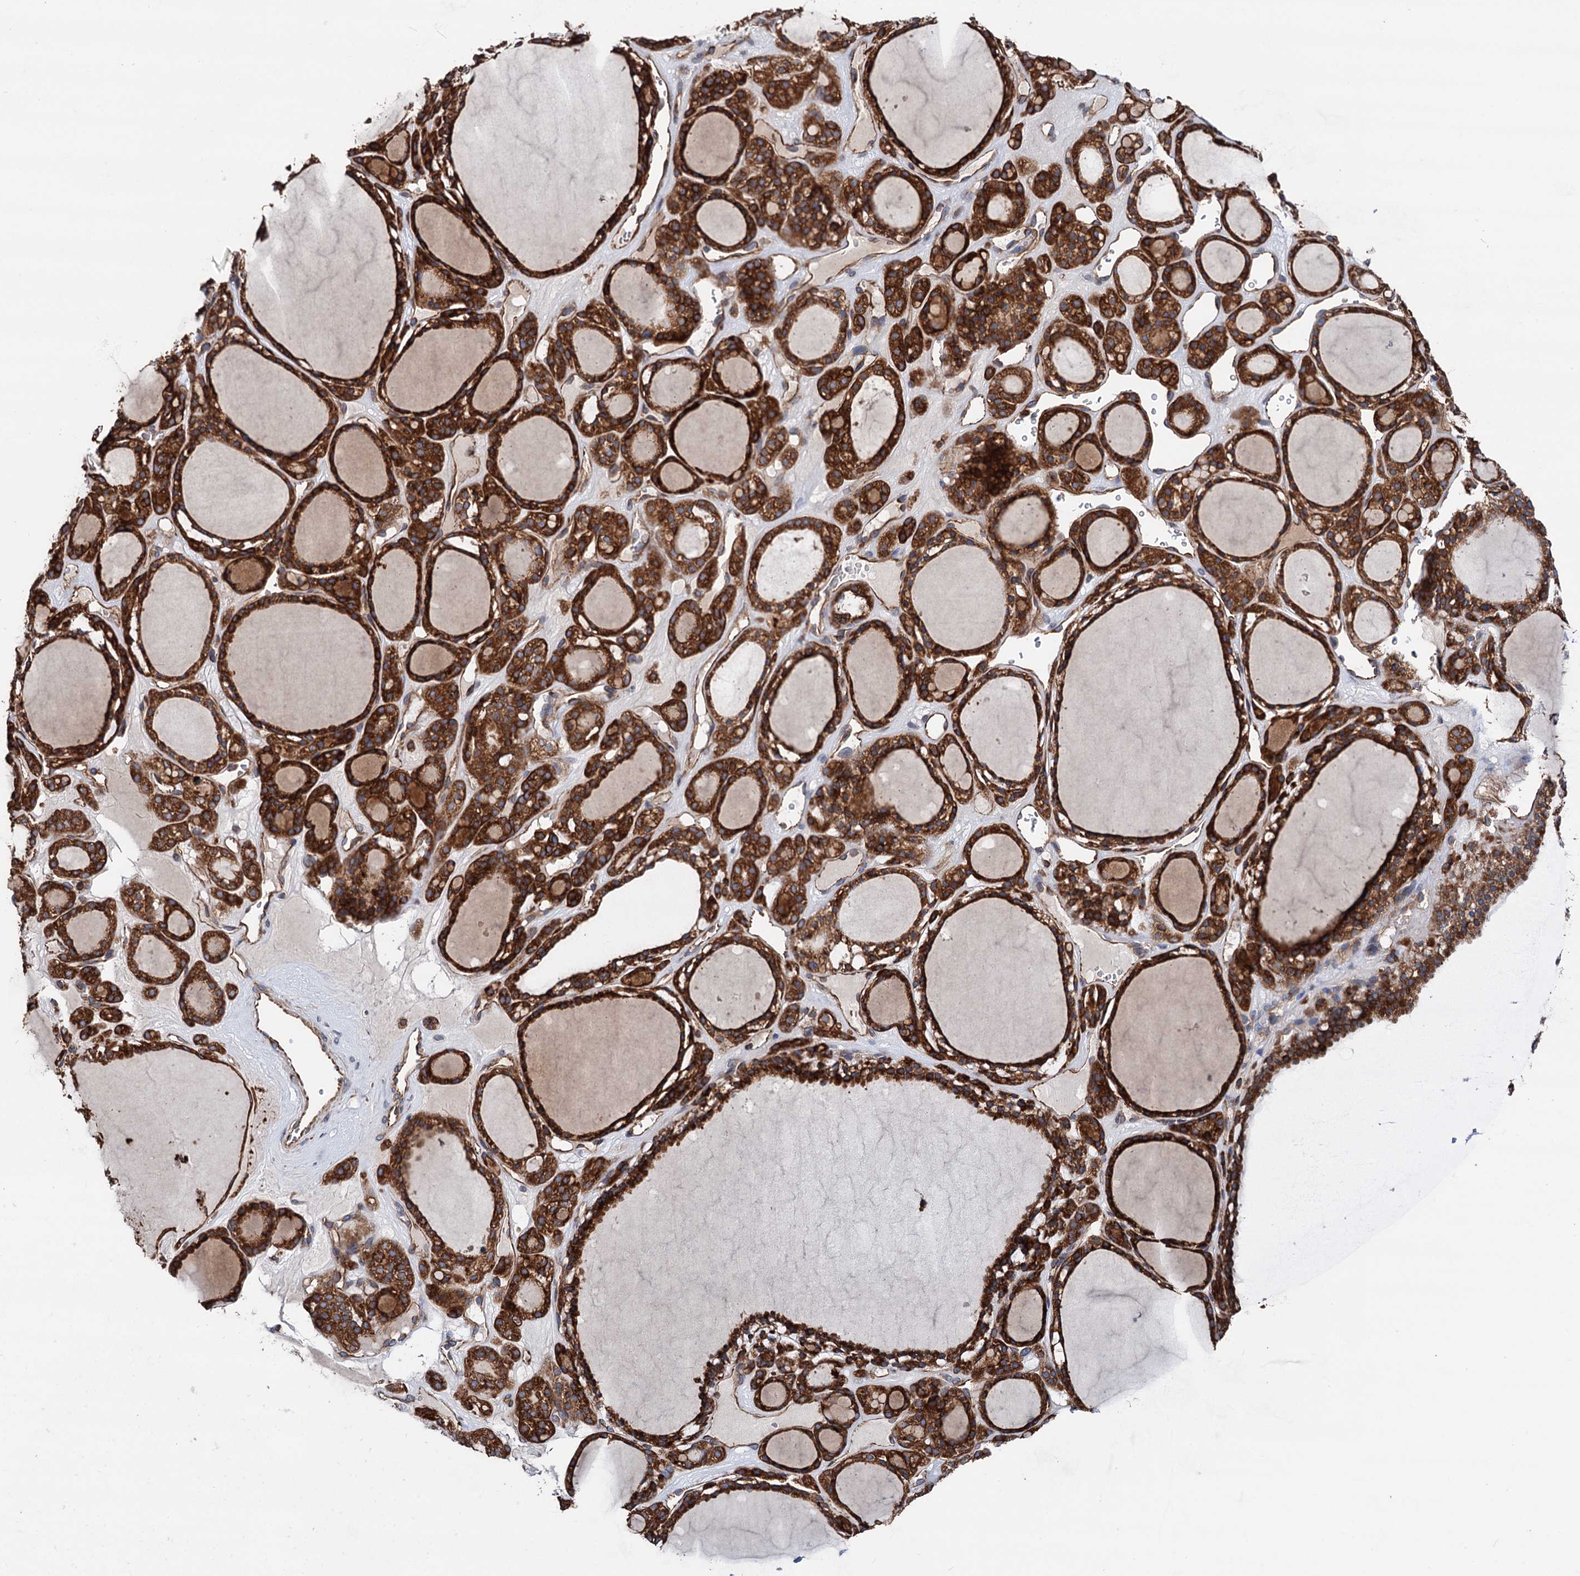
{"staining": {"intensity": "strong", "quantity": ">75%", "location": "cytoplasmic/membranous"}, "tissue": "thyroid gland", "cell_type": "Glandular cells", "image_type": "normal", "snomed": [{"axis": "morphology", "description": "Normal tissue, NOS"}, {"axis": "topography", "description": "Thyroid gland"}], "caption": "Immunohistochemical staining of unremarkable human thyroid gland reveals strong cytoplasmic/membranous protein staining in approximately >75% of glandular cells.", "gene": "ERP29", "patient": {"sex": "female", "age": 28}}